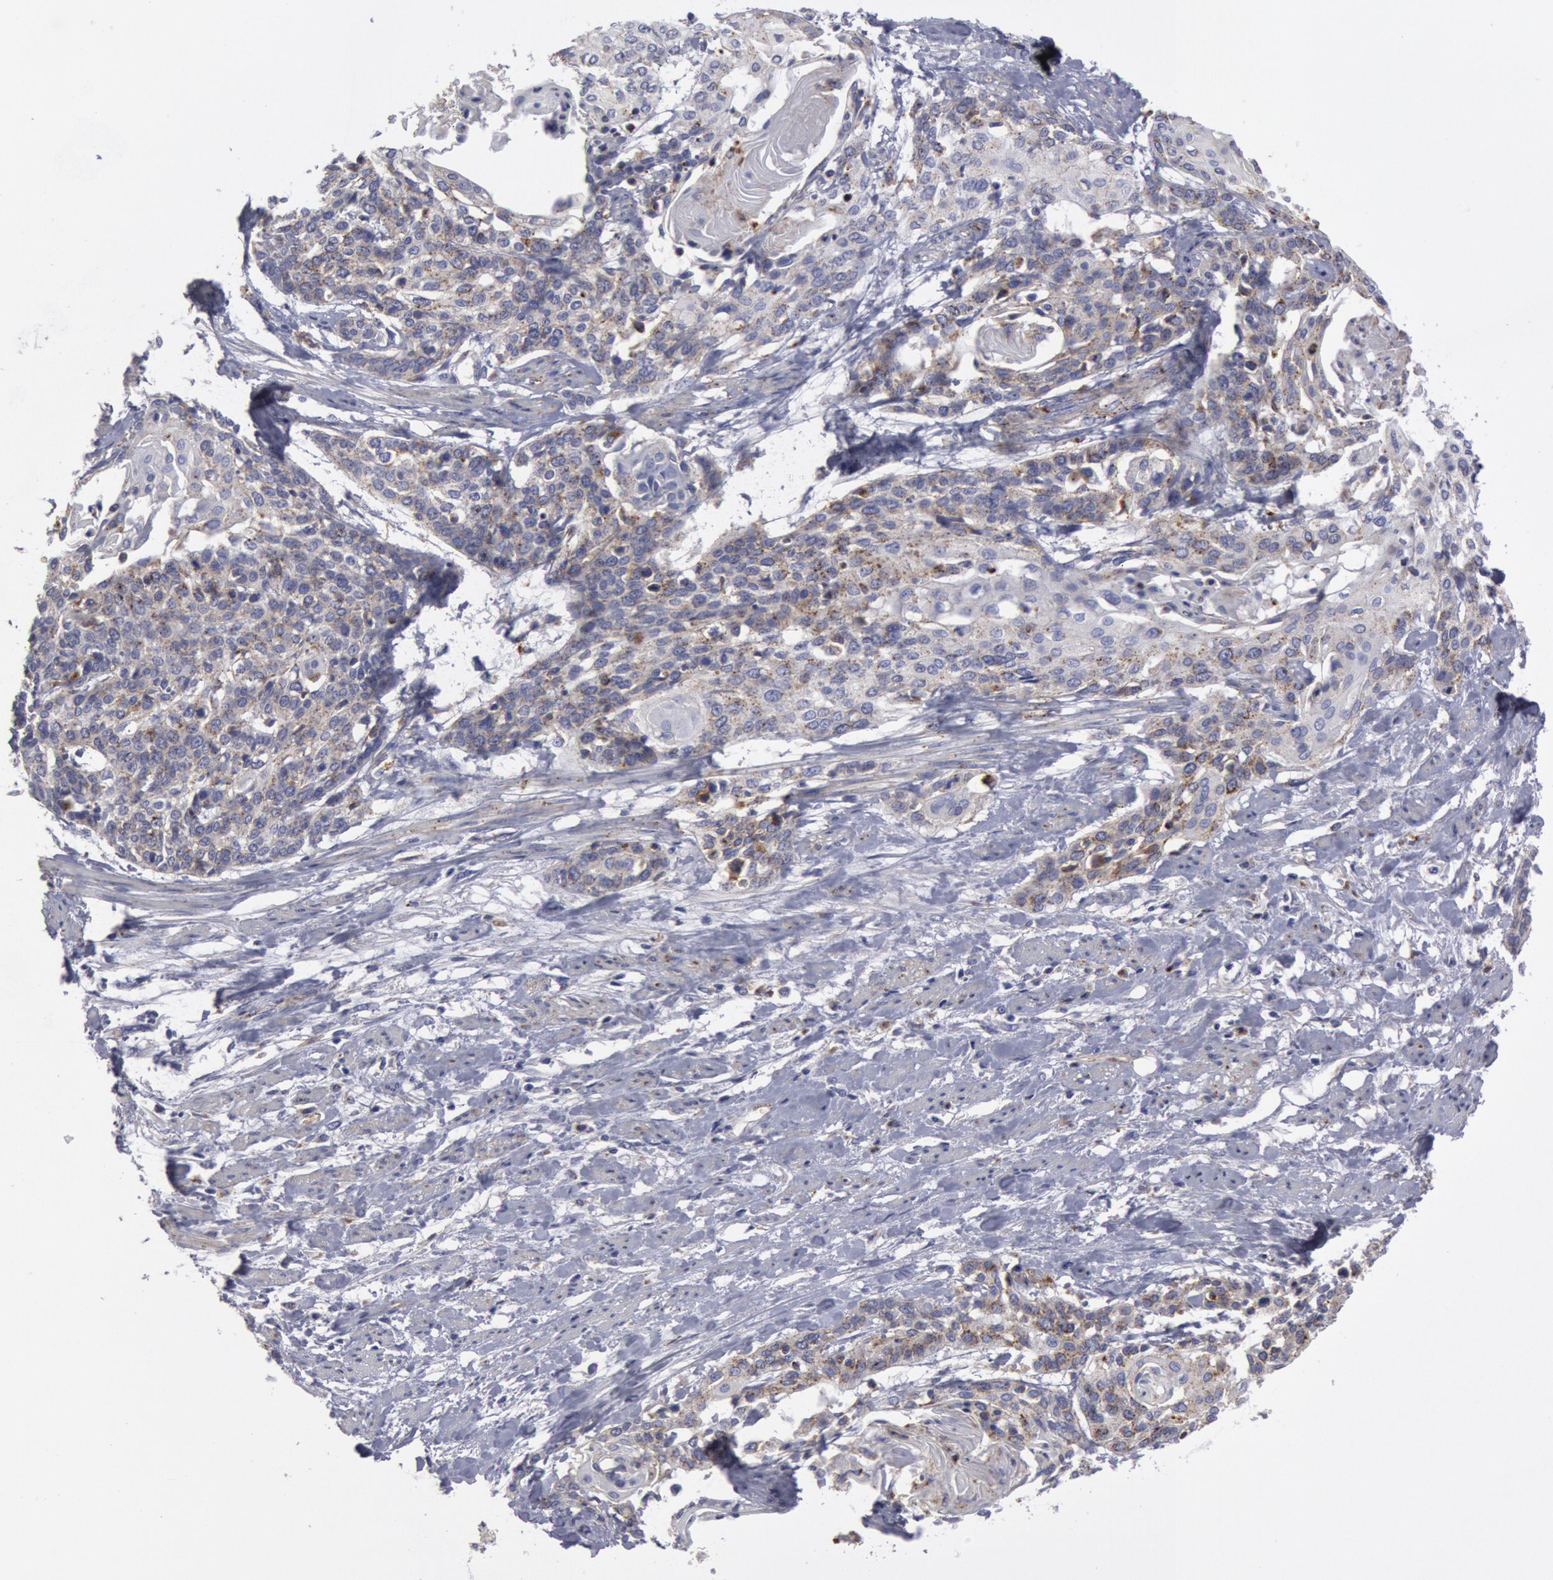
{"staining": {"intensity": "weak", "quantity": "25%-75%", "location": "cytoplasmic/membranous"}, "tissue": "cervical cancer", "cell_type": "Tumor cells", "image_type": "cancer", "snomed": [{"axis": "morphology", "description": "Squamous cell carcinoma, NOS"}, {"axis": "topography", "description": "Cervix"}], "caption": "Squamous cell carcinoma (cervical) stained with DAB immunohistochemistry (IHC) demonstrates low levels of weak cytoplasmic/membranous positivity in approximately 25%-75% of tumor cells.", "gene": "FLOT1", "patient": {"sex": "female", "age": 57}}